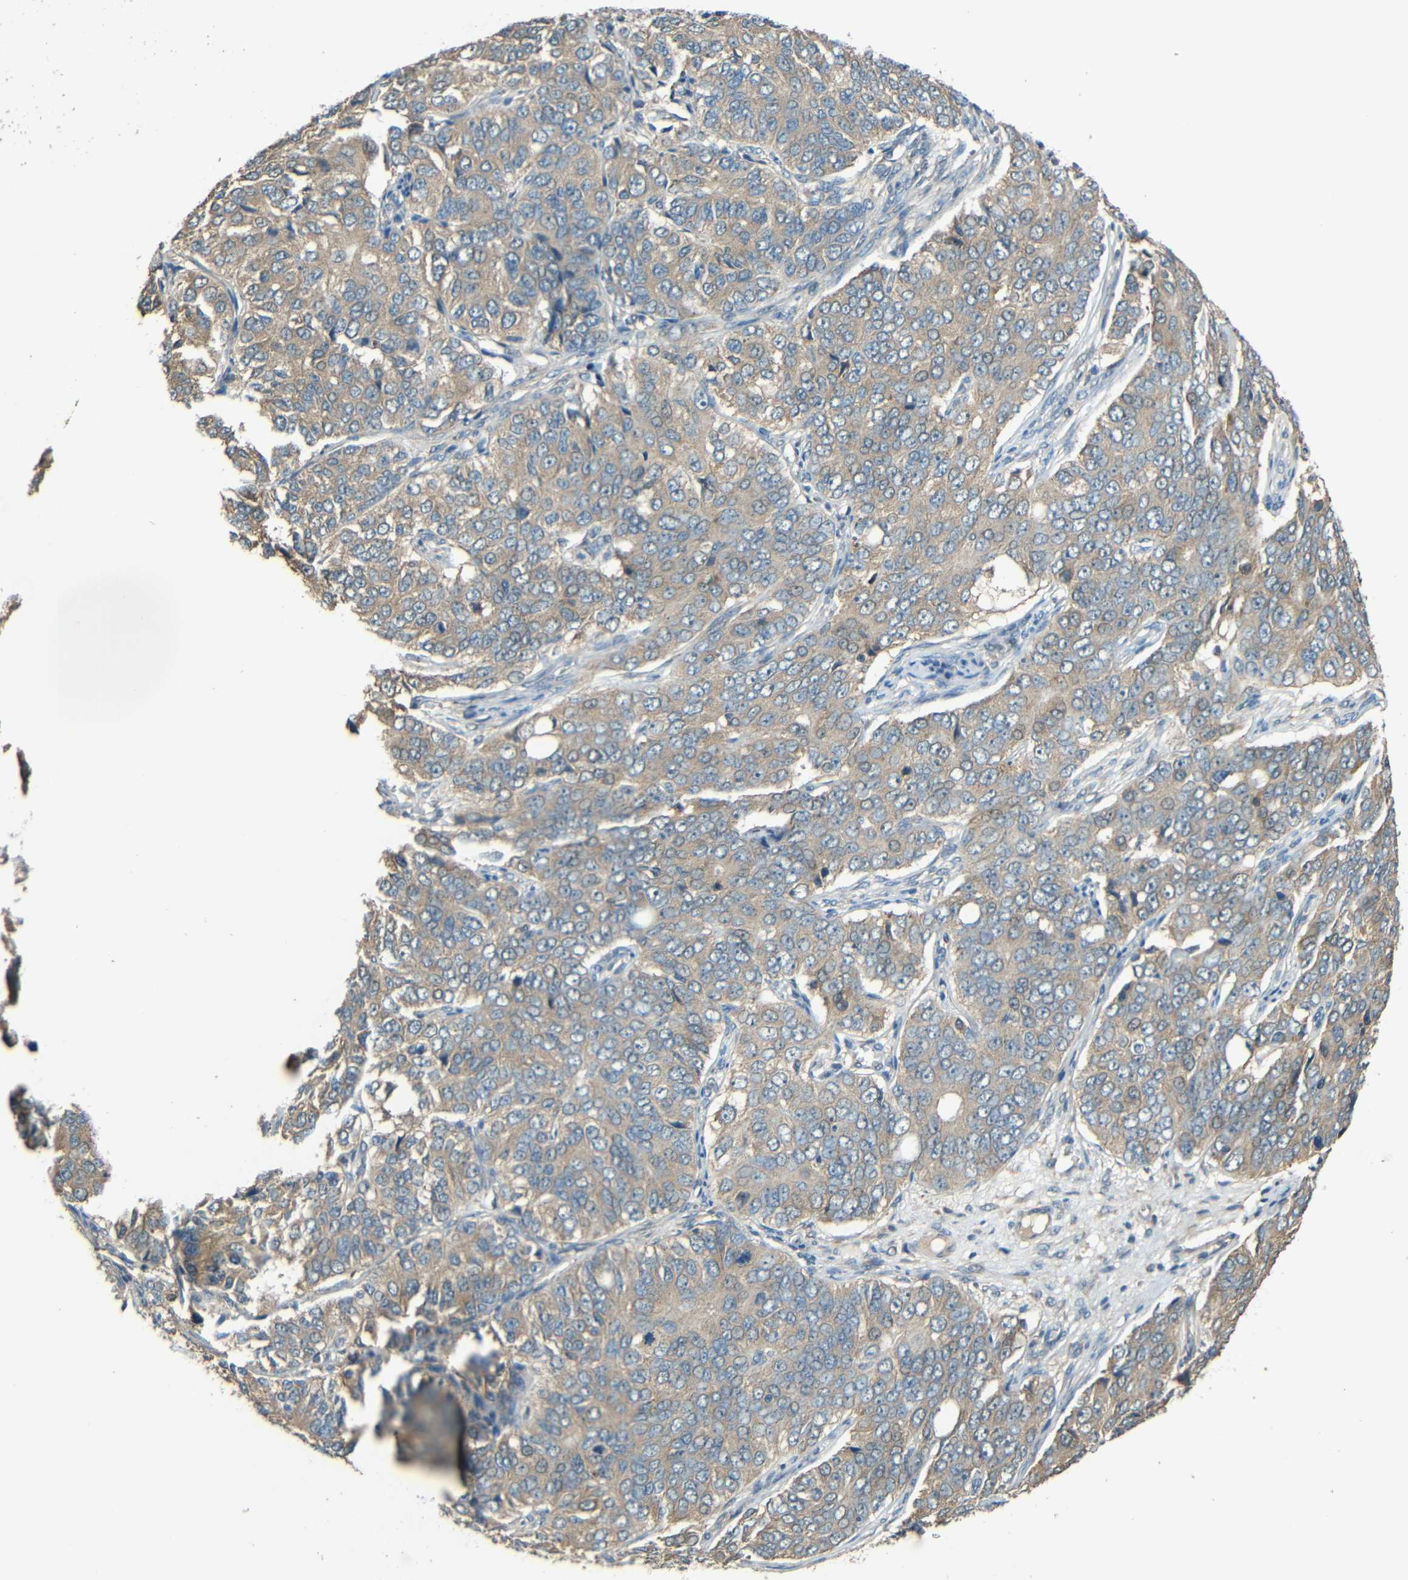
{"staining": {"intensity": "moderate", "quantity": ">75%", "location": "cytoplasmic/membranous"}, "tissue": "ovarian cancer", "cell_type": "Tumor cells", "image_type": "cancer", "snomed": [{"axis": "morphology", "description": "Carcinoma, endometroid"}, {"axis": "topography", "description": "Ovary"}], "caption": "DAB (3,3'-diaminobenzidine) immunohistochemical staining of human ovarian endometroid carcinoma demonstrates moderate cytoplasmic/membranous protein expression in approximately >75% of tumor cells. The staining was performed using DAB, with brown indicating positive protein expression. Nuclei are stained blue with hematoxylin.", "gene": "ACACA", "patient": {"sex": "female", "age": 51}}